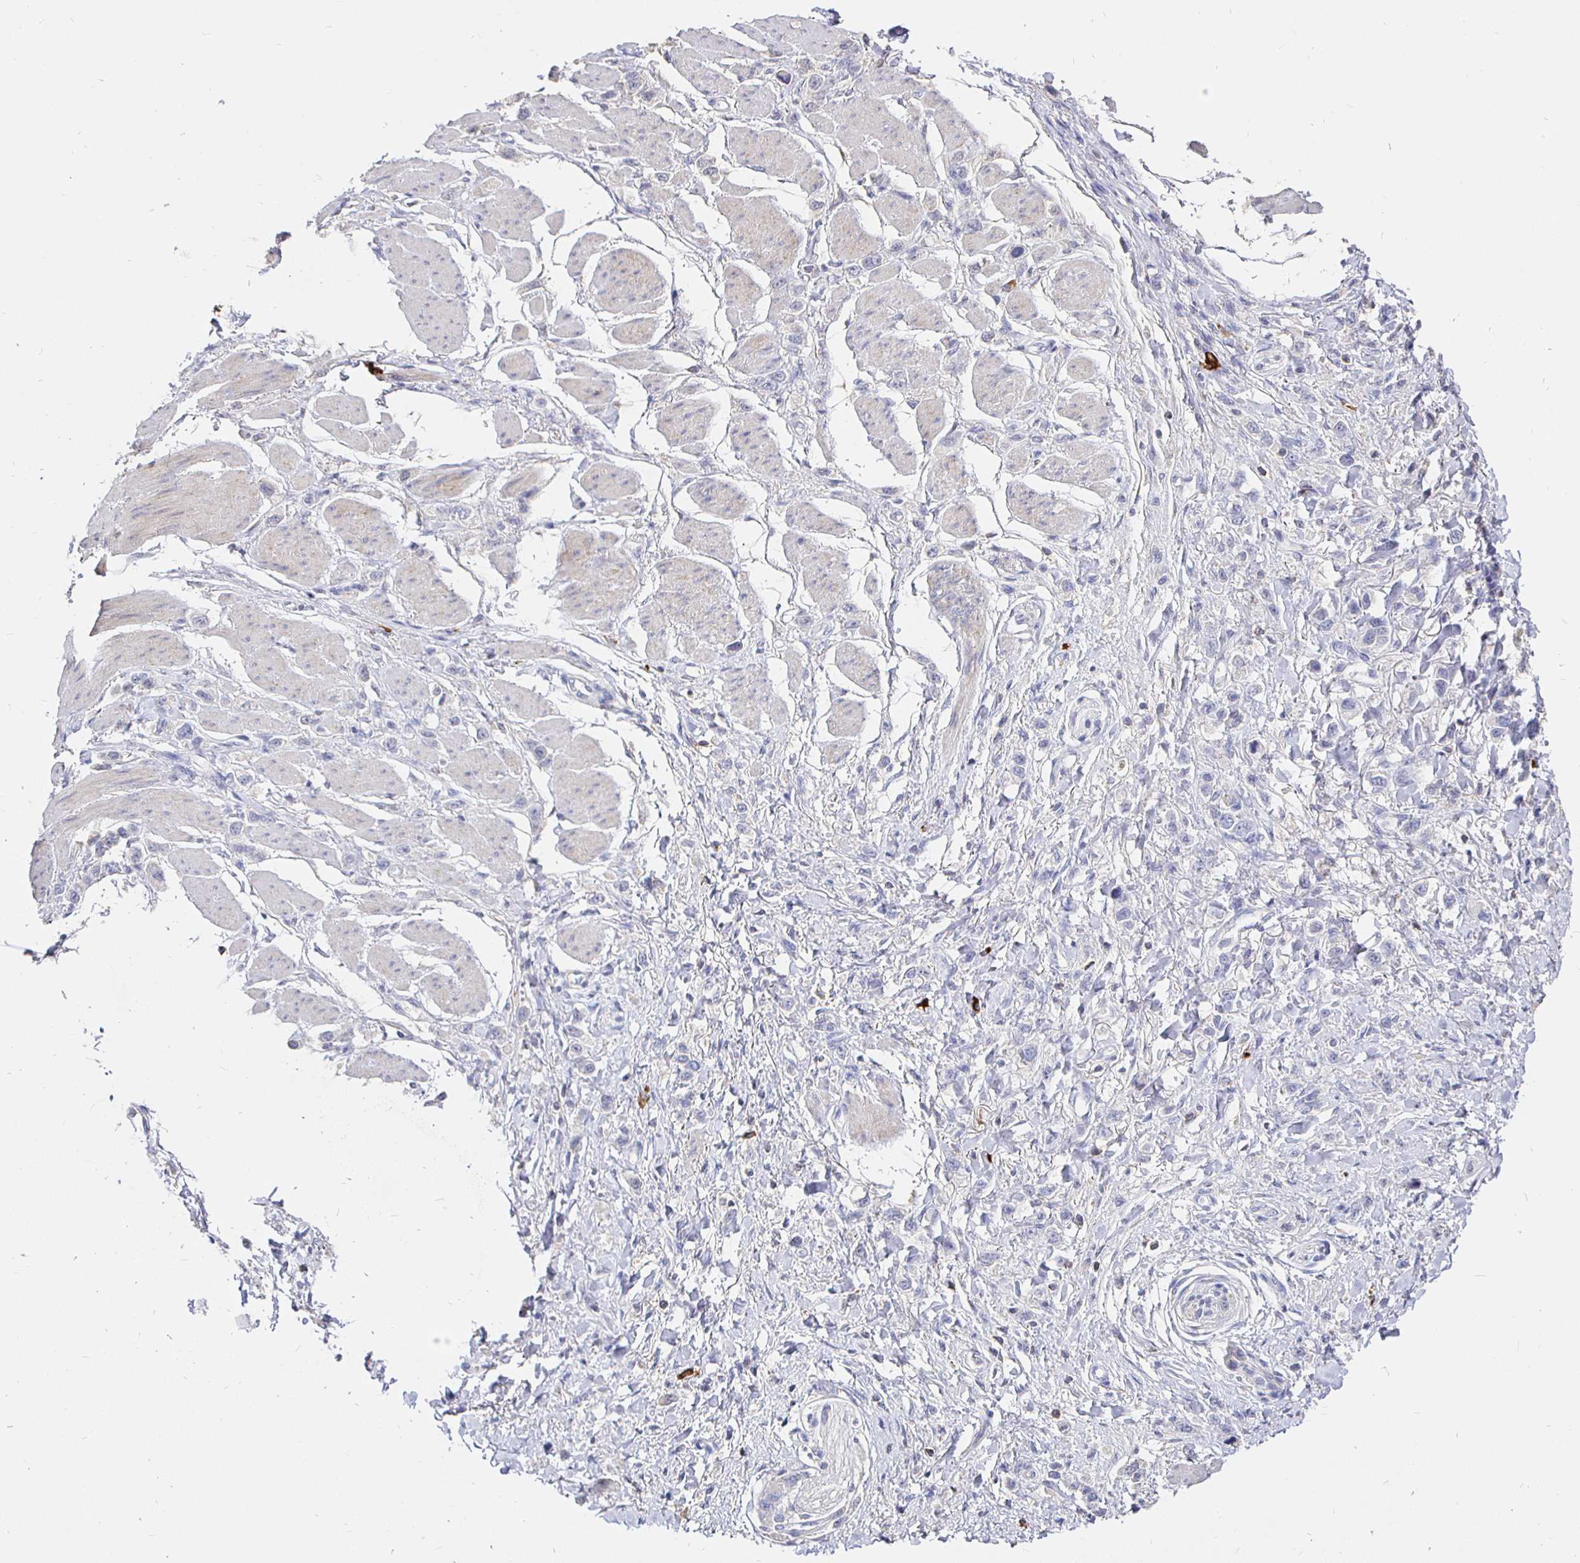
{"staining": {"intensity": "negative", "quantity": "none", "location": "none"}, "tissue": "stomach cancer", "cell_type": "Tumor cells", "image_type": "cancer", "snomed": [{"axis": "morphology", "description": "Adenocarcinoma, NOS"}, {"axis": "topography", "description": "Stomach"}], "caption": "High magnification brightfield microscopy of stomach cancer (adenocarcinoma) stained with DAB (brown) and counterstained with hematoxylin (blue): tumor cells show no significant positivity.", "gene": "CXCR3", "patient": {"sex": "female", "age": 65}}